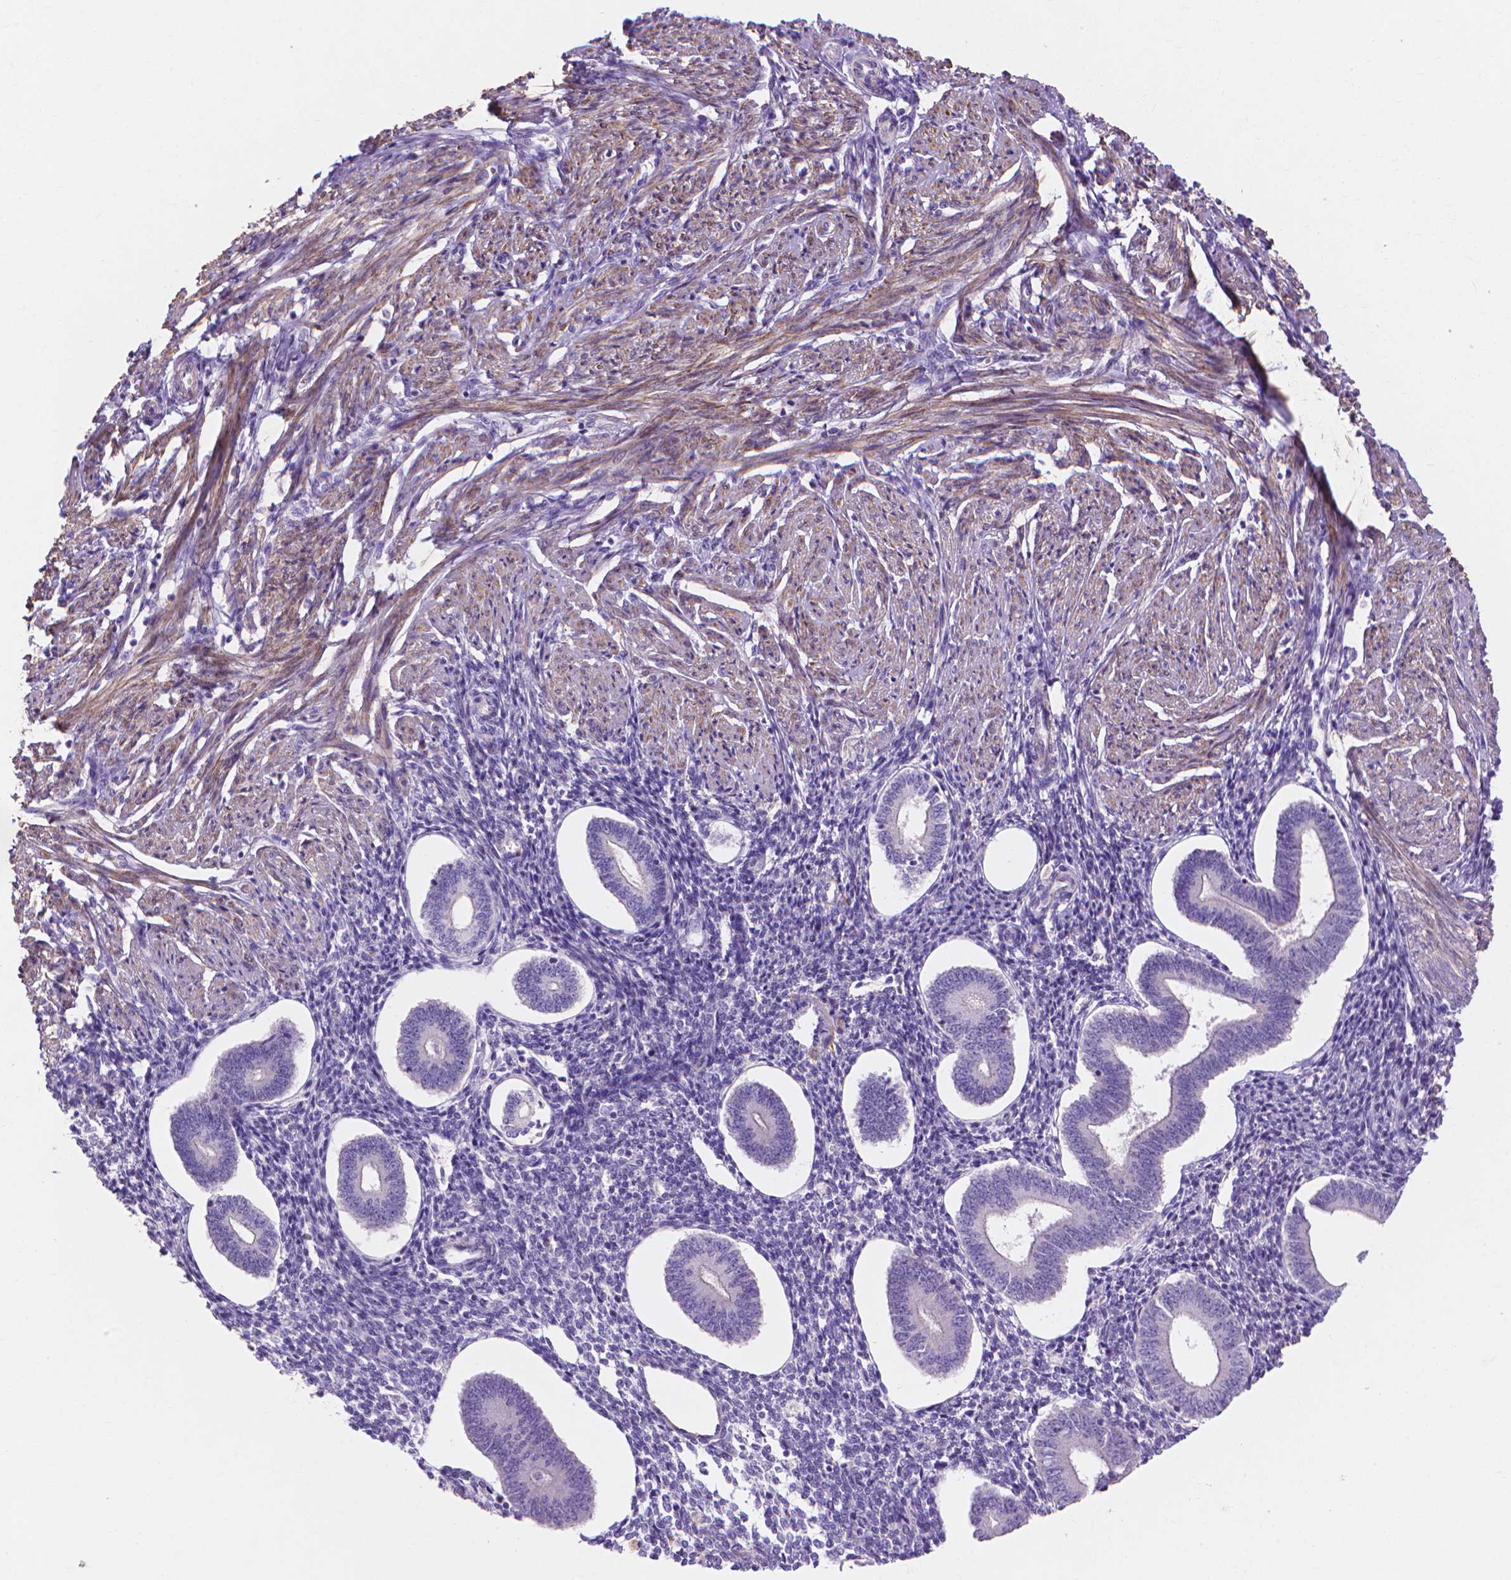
{"staining": {"intensity": "negative", "quantity": "none", "location": "none"}, "tissue": "endometrium", "cell_type": "Cells in endometrial stroma", "image_type": "normal", "snomed": [{"axis": "morphology", "description": "Normal tissue, NOS"}, {"axis": "topography", "description": "Endometrium"}], "caption": "There is no significant positivity in cells in endometrial stroma of endometrium. (Stains: DAB (3,3'-diaminobenzidine) immunohistochemistry (IHC) with hematoxylin counter stain, Microscopy: brightfield microscopy at high magnification).", "gene": "MBLAC1", "patient": {"sex": "female", "age": 40}}